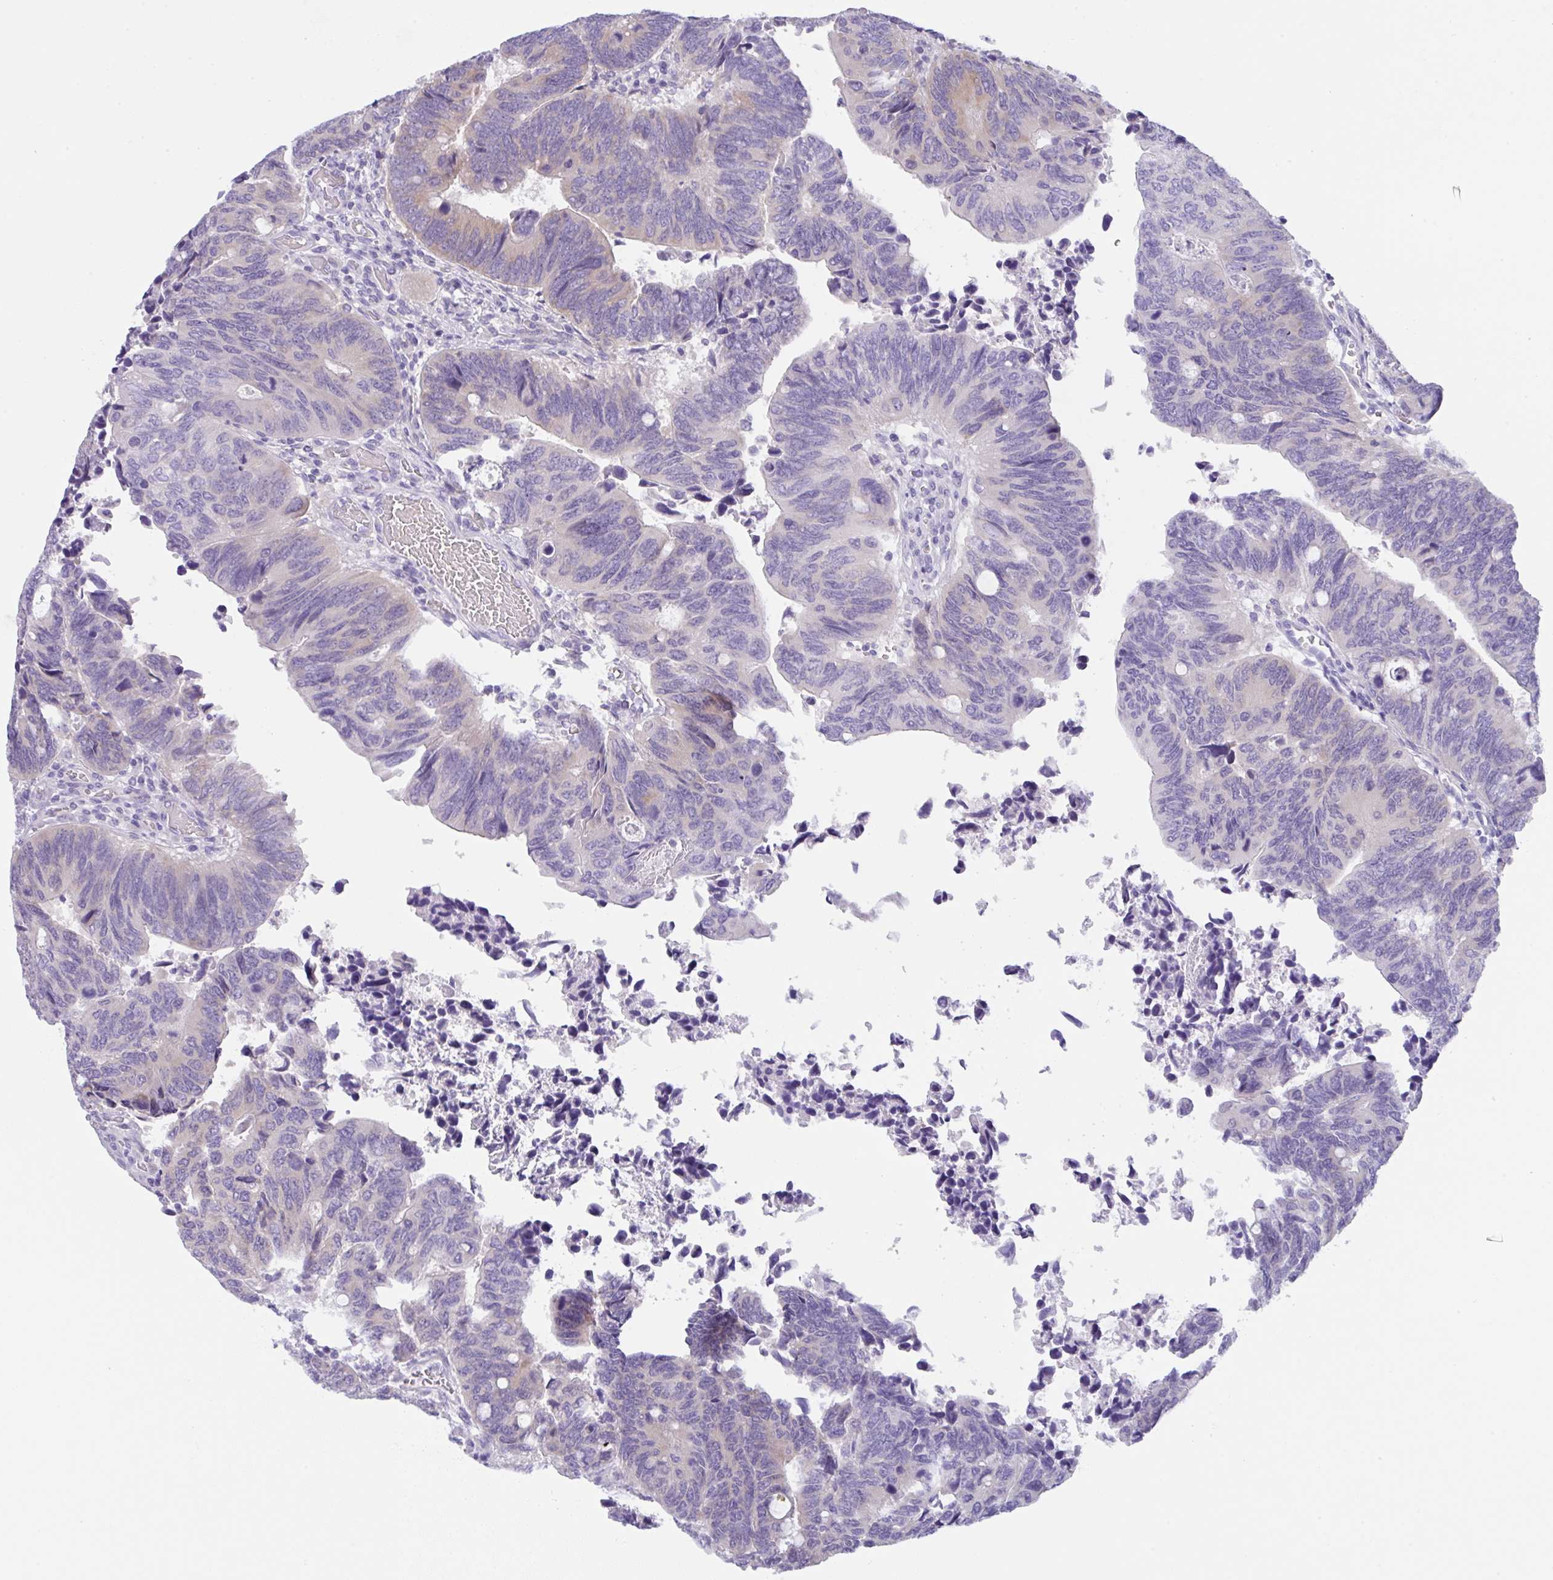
{"staining": {"intensity": "negative", "quantity": "none", "location": "none"}, "tissue": "colorectal cancer", "cell_type": "Tumor cells", "image_type": "cancer", "snomed": [{"axis": "morphology", "description": "Adenocarcinoma, NOS"}, {"axis": "topography", "description": "Colon"}], "caption": "Adenocarcinoma (colorectal) was stained to show a protein in brown. There is no significant expression in tumor cells.", "gene": "TRAF4", "patient": {"sex": "male", "age": 87}}